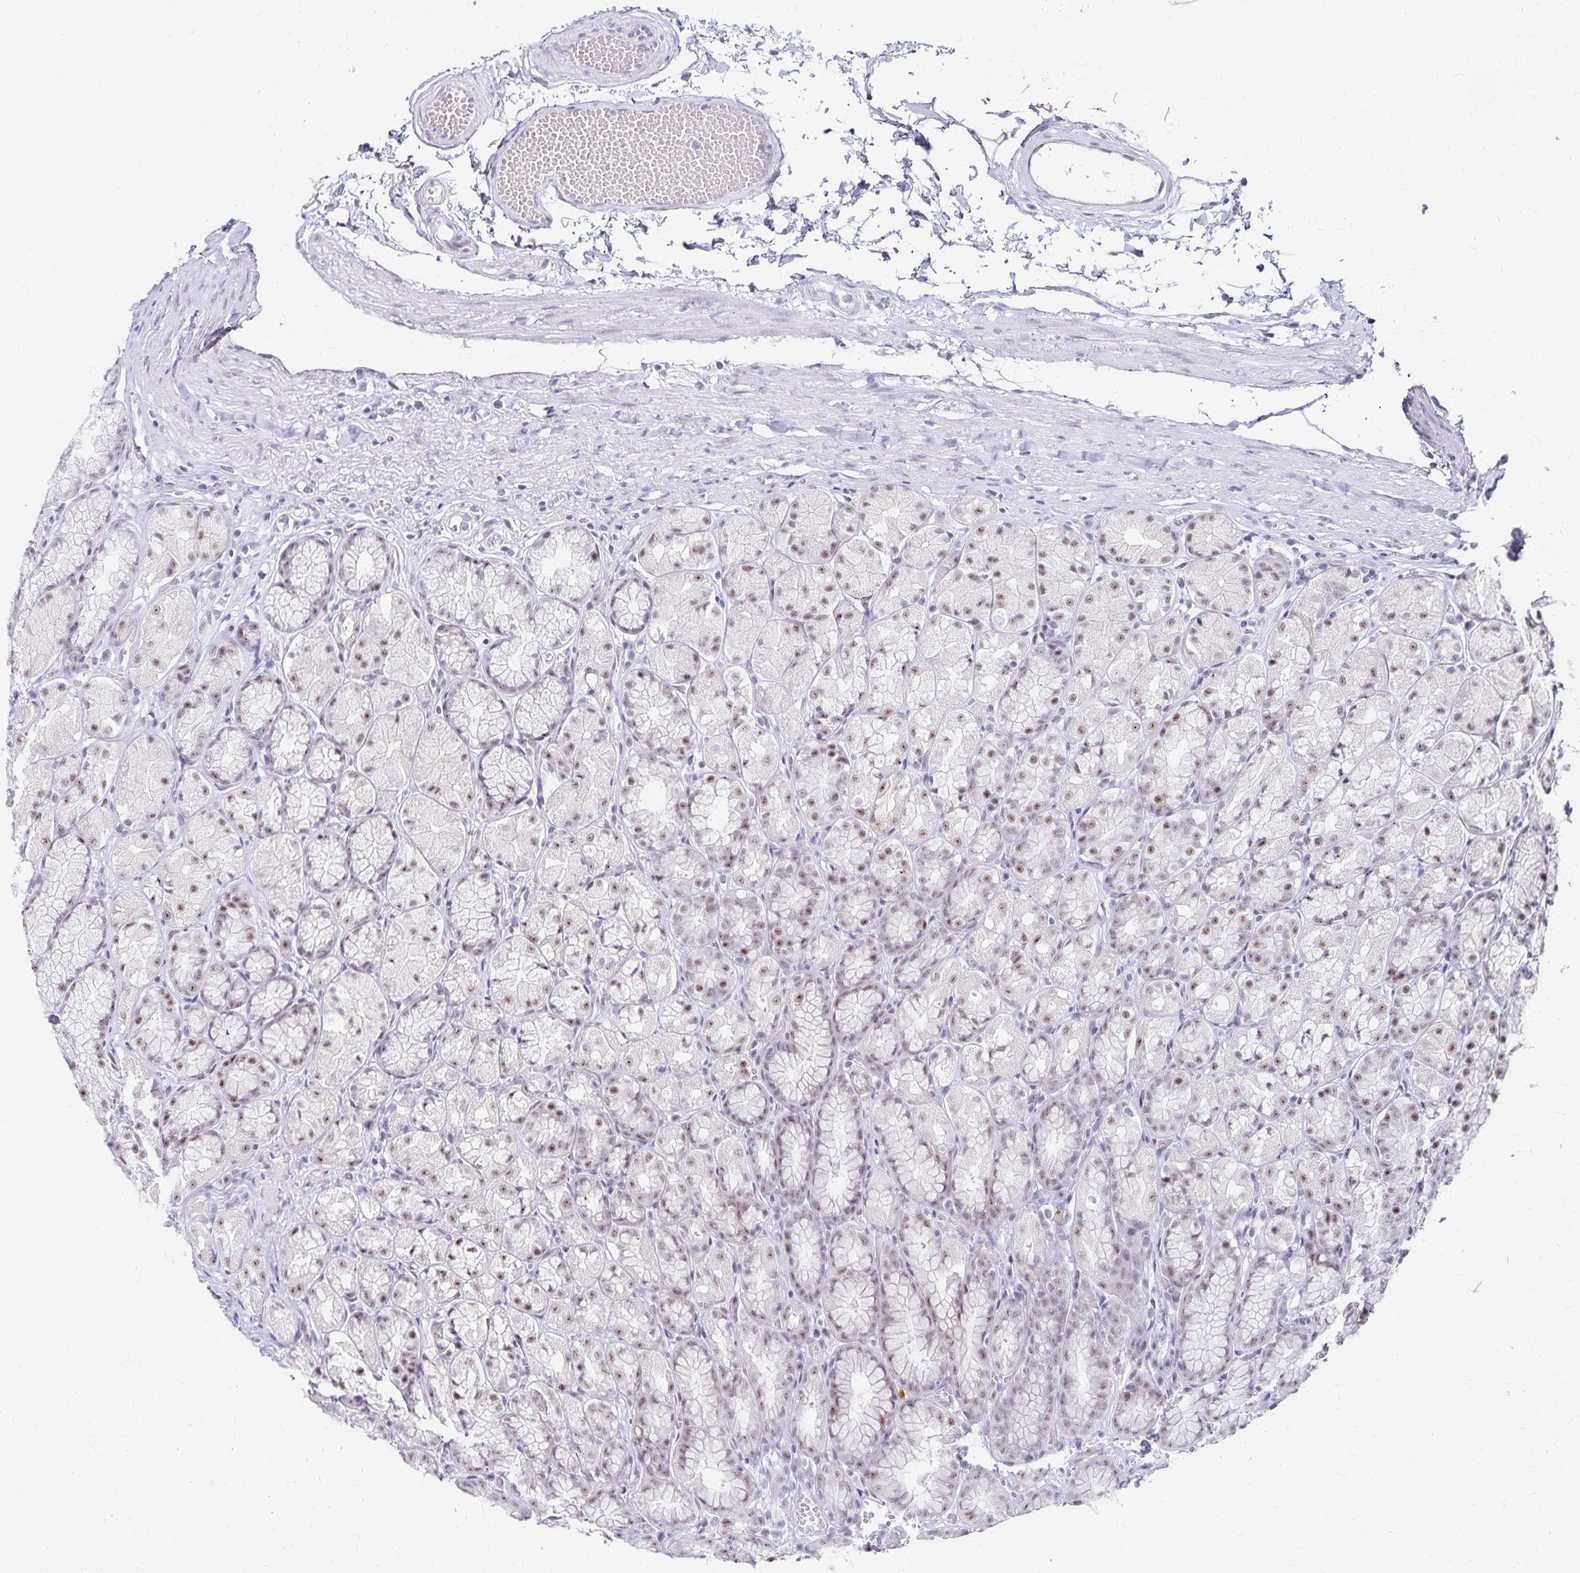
{"staining": {"intensity": "weak", "quantity": "25%-75%", "location": "nuclear"}, "tissue": "stomach", "cell_type": "Glandular cells", "image_type": "normal", "snomed": [{"axis": "morphology", "description": "Normal tissue, NOS"}, {"axis": "topography", "description": "Stomach"}], "caption": "Immunohistochemical staining of unremarkable stomach demonstrates weak nuclear protein positivity in about 25%-75% of glandular cells. (Stains: DAB (3,3'-diaminobenzidine) in brown, nuclei in blue, Microscopy: brightfield microscopy at high magnification).", "gene": "C20orf85", "patient": {"sex": "male", "age": 70}}